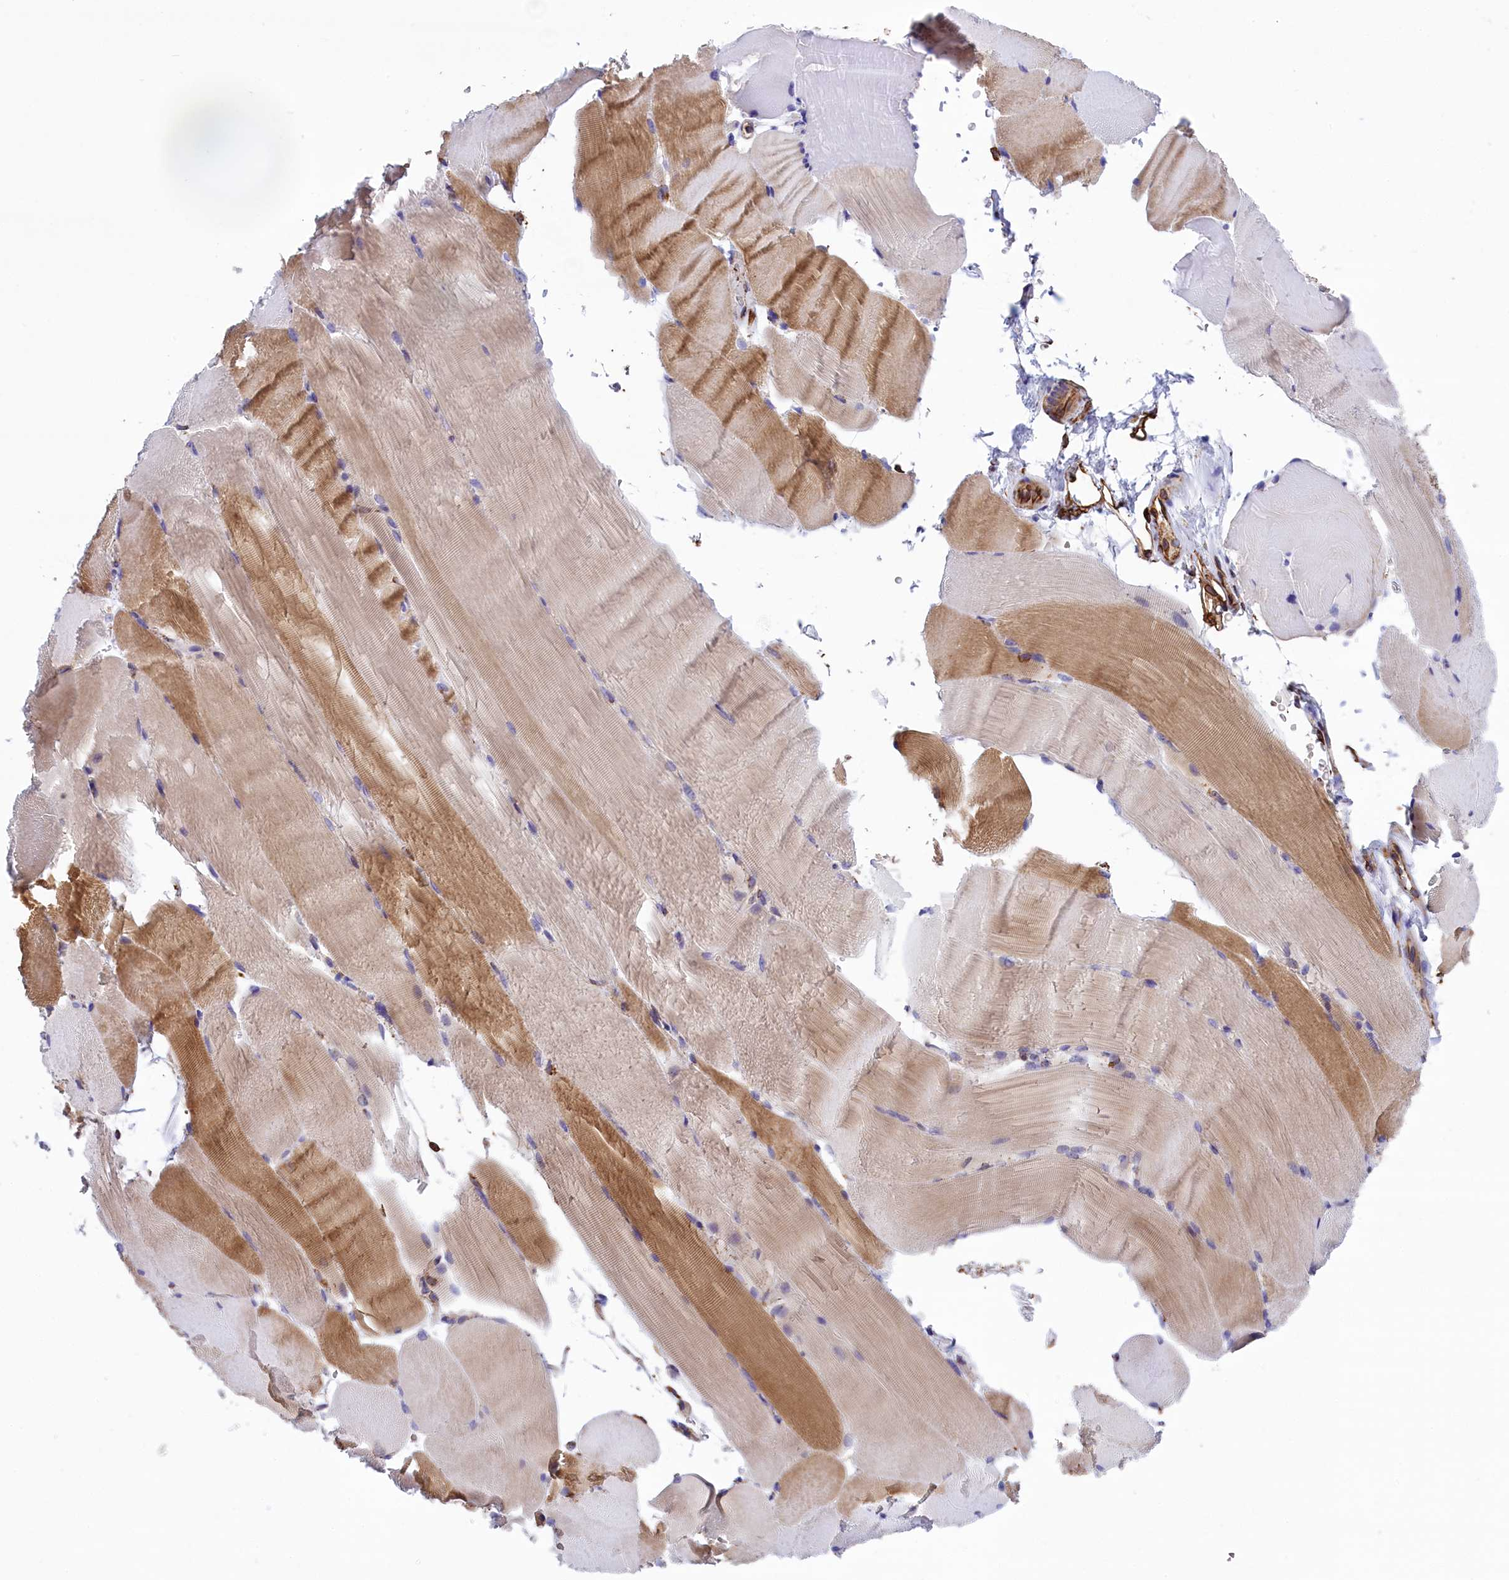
{"staining": {"intensity": "moderate", "quantity": "25%-75%", "location": "cytoplasmic/membranous"}, "tissue": "skeletal muscle", "cell_type": "Myocytes", "image_type": "normal", "snomed": [{"axis": "morphology", "description": "Normal tissue, NOS"}, {"axis": "topography", "description": "Skeletal muscle"}, {"axis": "topography", "description": "Parathyroid gland"}], "caption": "Benign skeletal muscle shows moderate cytoplasmic/membranous staining in approximately 25%-75% of myocytes.", "gene": "GATB", "patient": {"sex": "female", "age": 37}}